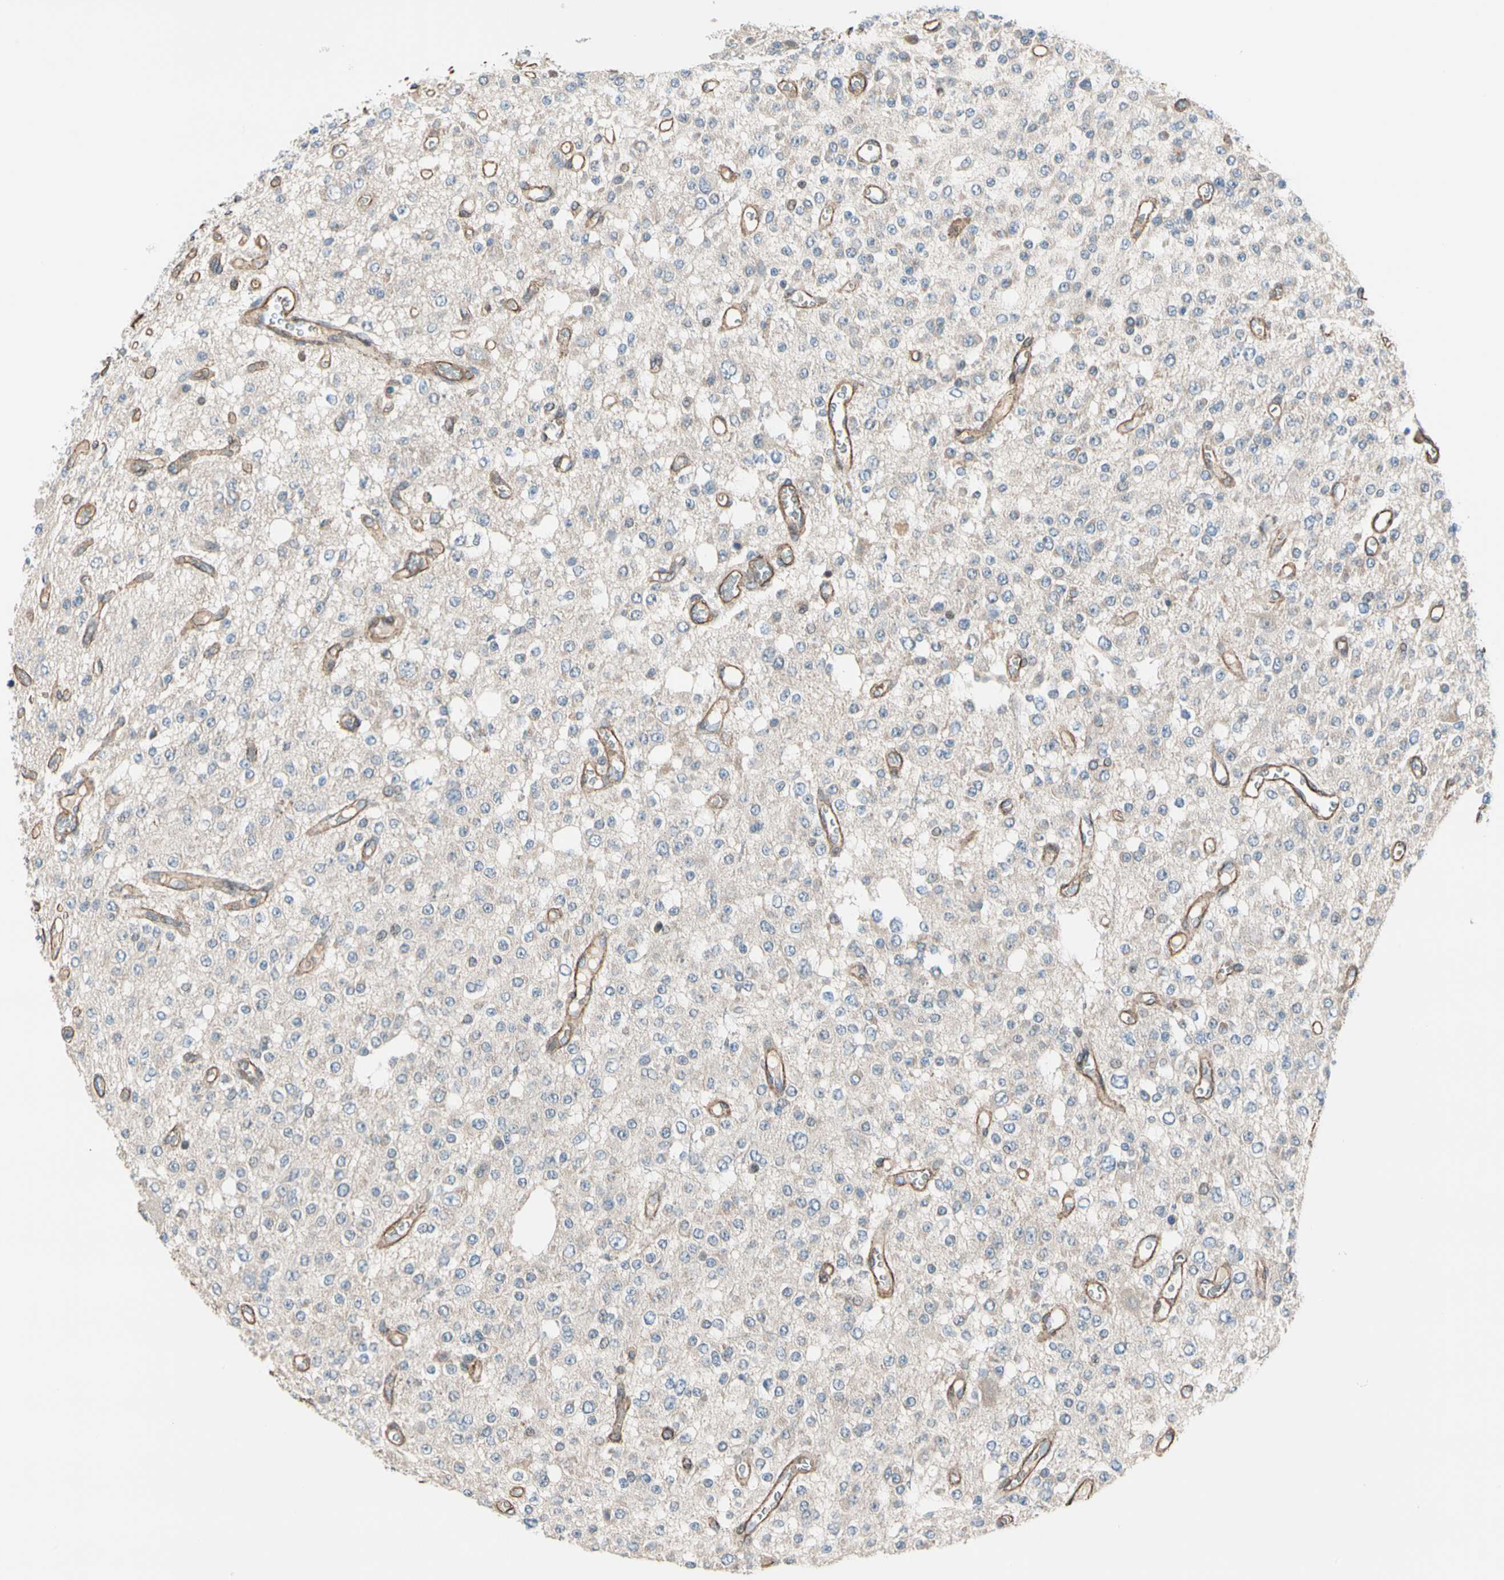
{"staining": {"intensity": "weak", "quantity": "<25%", "location": "cytoplasmic/membranous"}, "tissue": "glioma", "cell_type": "Tumor cells", "image_type": "cancer", "snomed": [{"axis": "morphology", "description": "Glioma, malignant, Low grade"}, {"axis": "topography", "description": "Brain"}], "caption": "The histopathology image reveals no significant staining in tumor cells of glioma.", "gene": "LIMK2", "patient": {"sex": "male", "age": 38}}